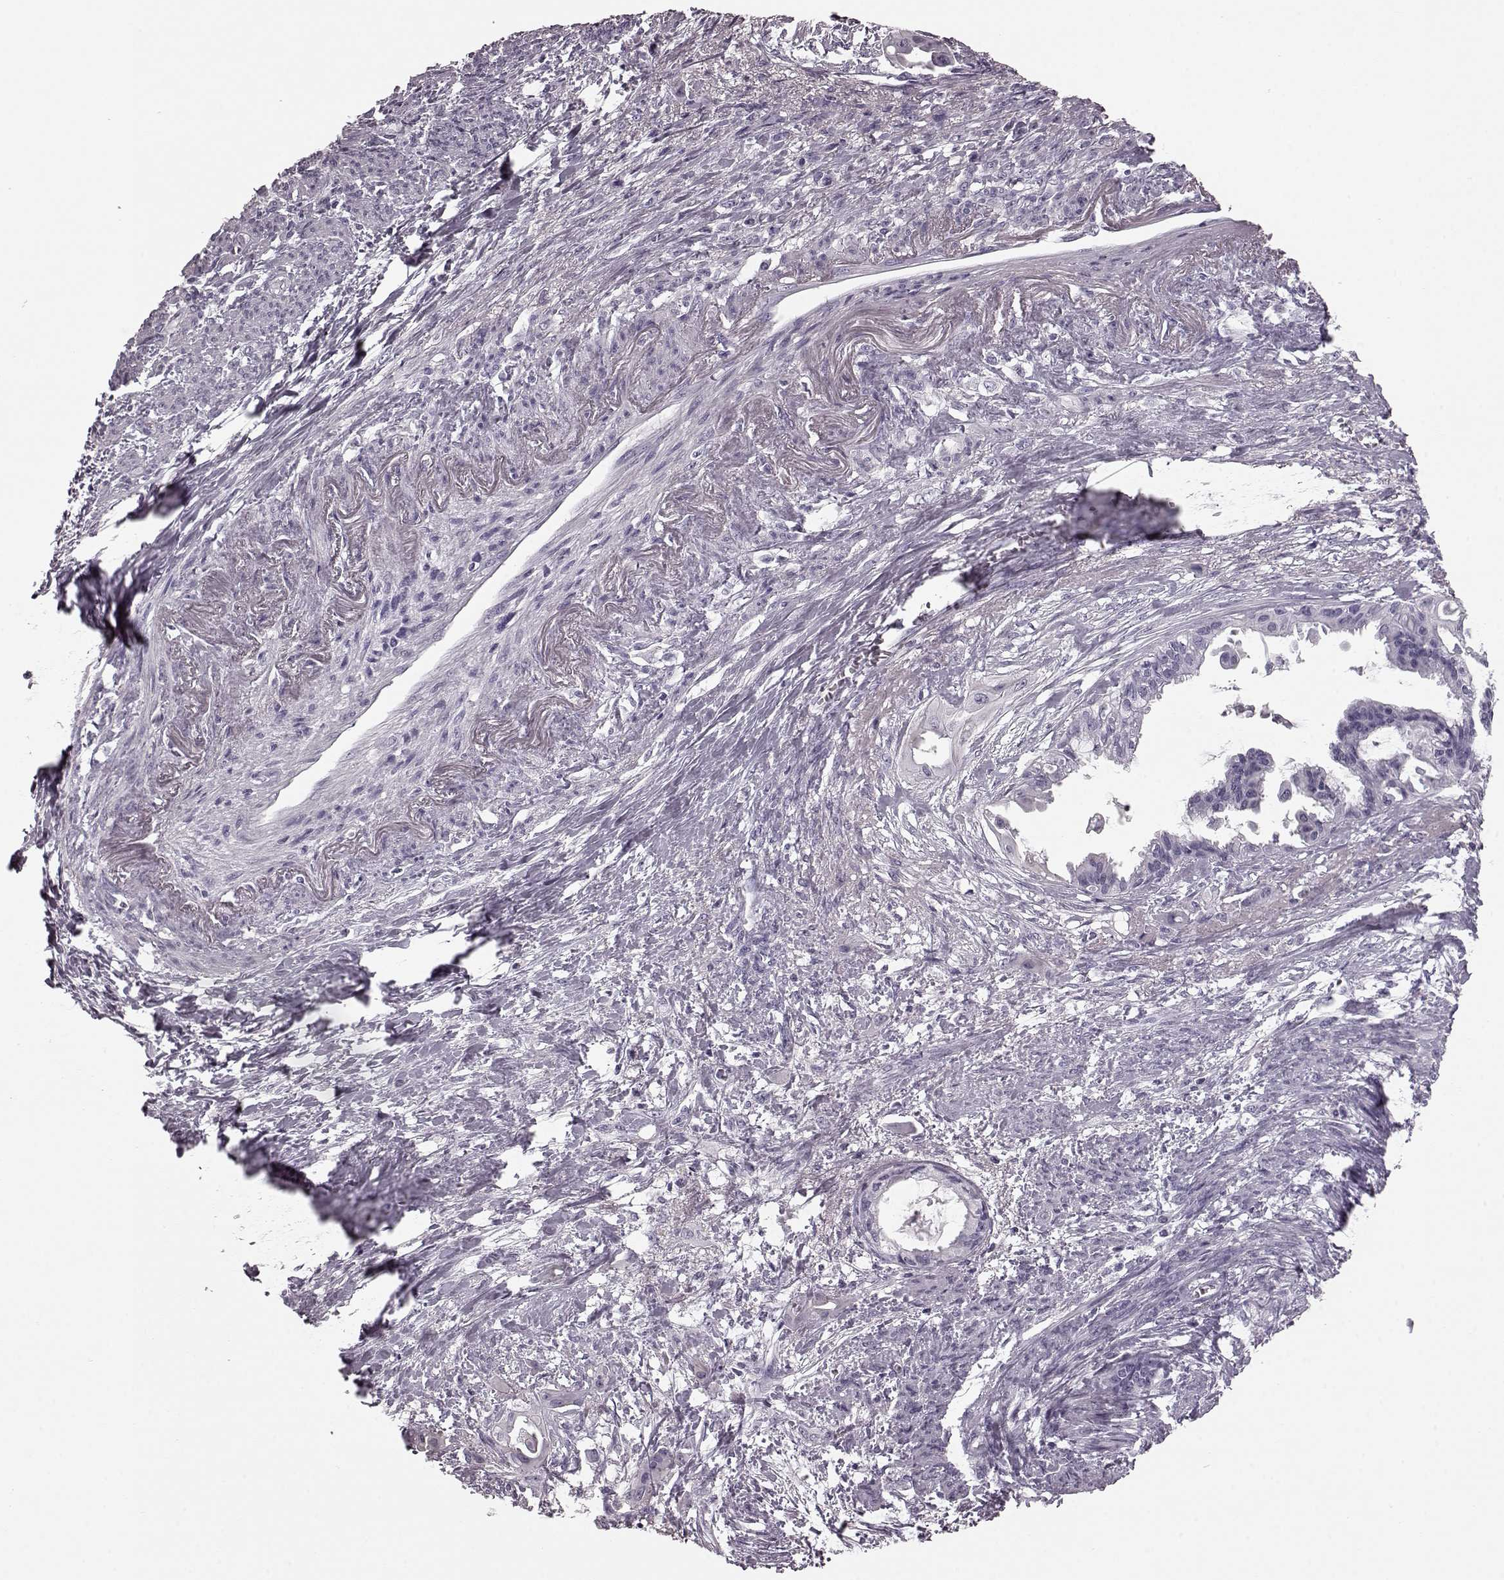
{"staining": {"intensity": "negative", "quantity": "none", "location": "none"}, "tissue": "endometrial cancer", "cell_type": "Tumor cells", "image_type": "cancer", "snomed": [{"axis": "morphology", "description": "Adenocarcinoma, NOS"}, {"axis": "topography", "description": "Endometrium"}], "caption": "Immunohistochemical staining of endometrial adenocarcinoma demonstrates no significant staining in tumor cells. (Brightfield microscopy of DAB immunohistochemistry at high magnification).", "gene": "CST7", "patient": {"sex": "female", "age": 86}}